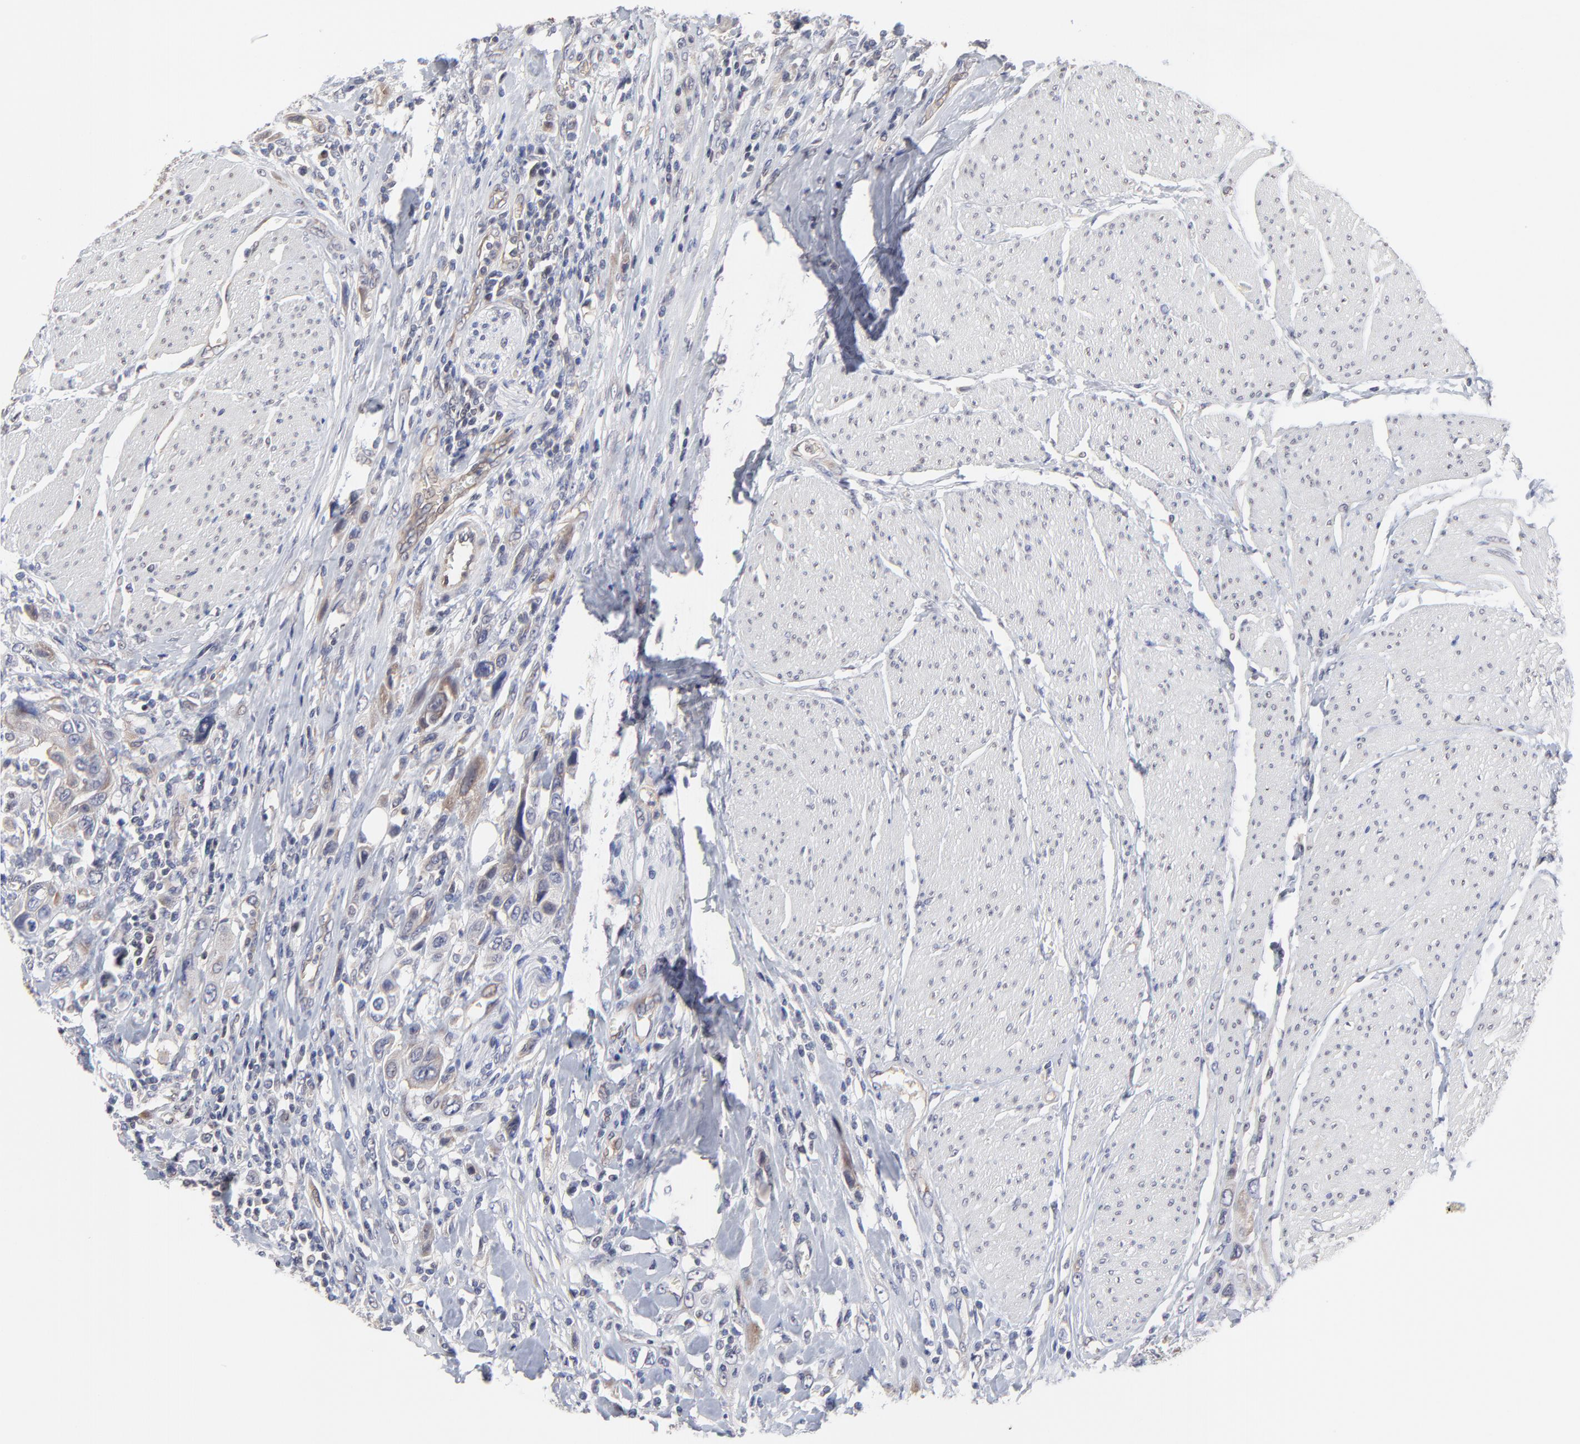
{"staining": {"intensity": "weak", "quantity": "25%-75%", "location": "cytoplasmic/membranous"}, "tissue": "urothelial cancer", "cell_type": "Tumor cells", "image_type": "cancer", "snomed": [{"axis": "morphology", "description": "Urothelial carcinoma, High grade"}, {"axis": "topography", "description": "Urinary bladder"}], "caption": "This histopathology image demonstrates IHC staining of urothelial carcinoma (high-grade), with low weak cytoplasmic/membranous expression in about 25%-75% of tumor cells.", "gene": "ZNF157", "patient": {"sex": "male", "age": 50}}